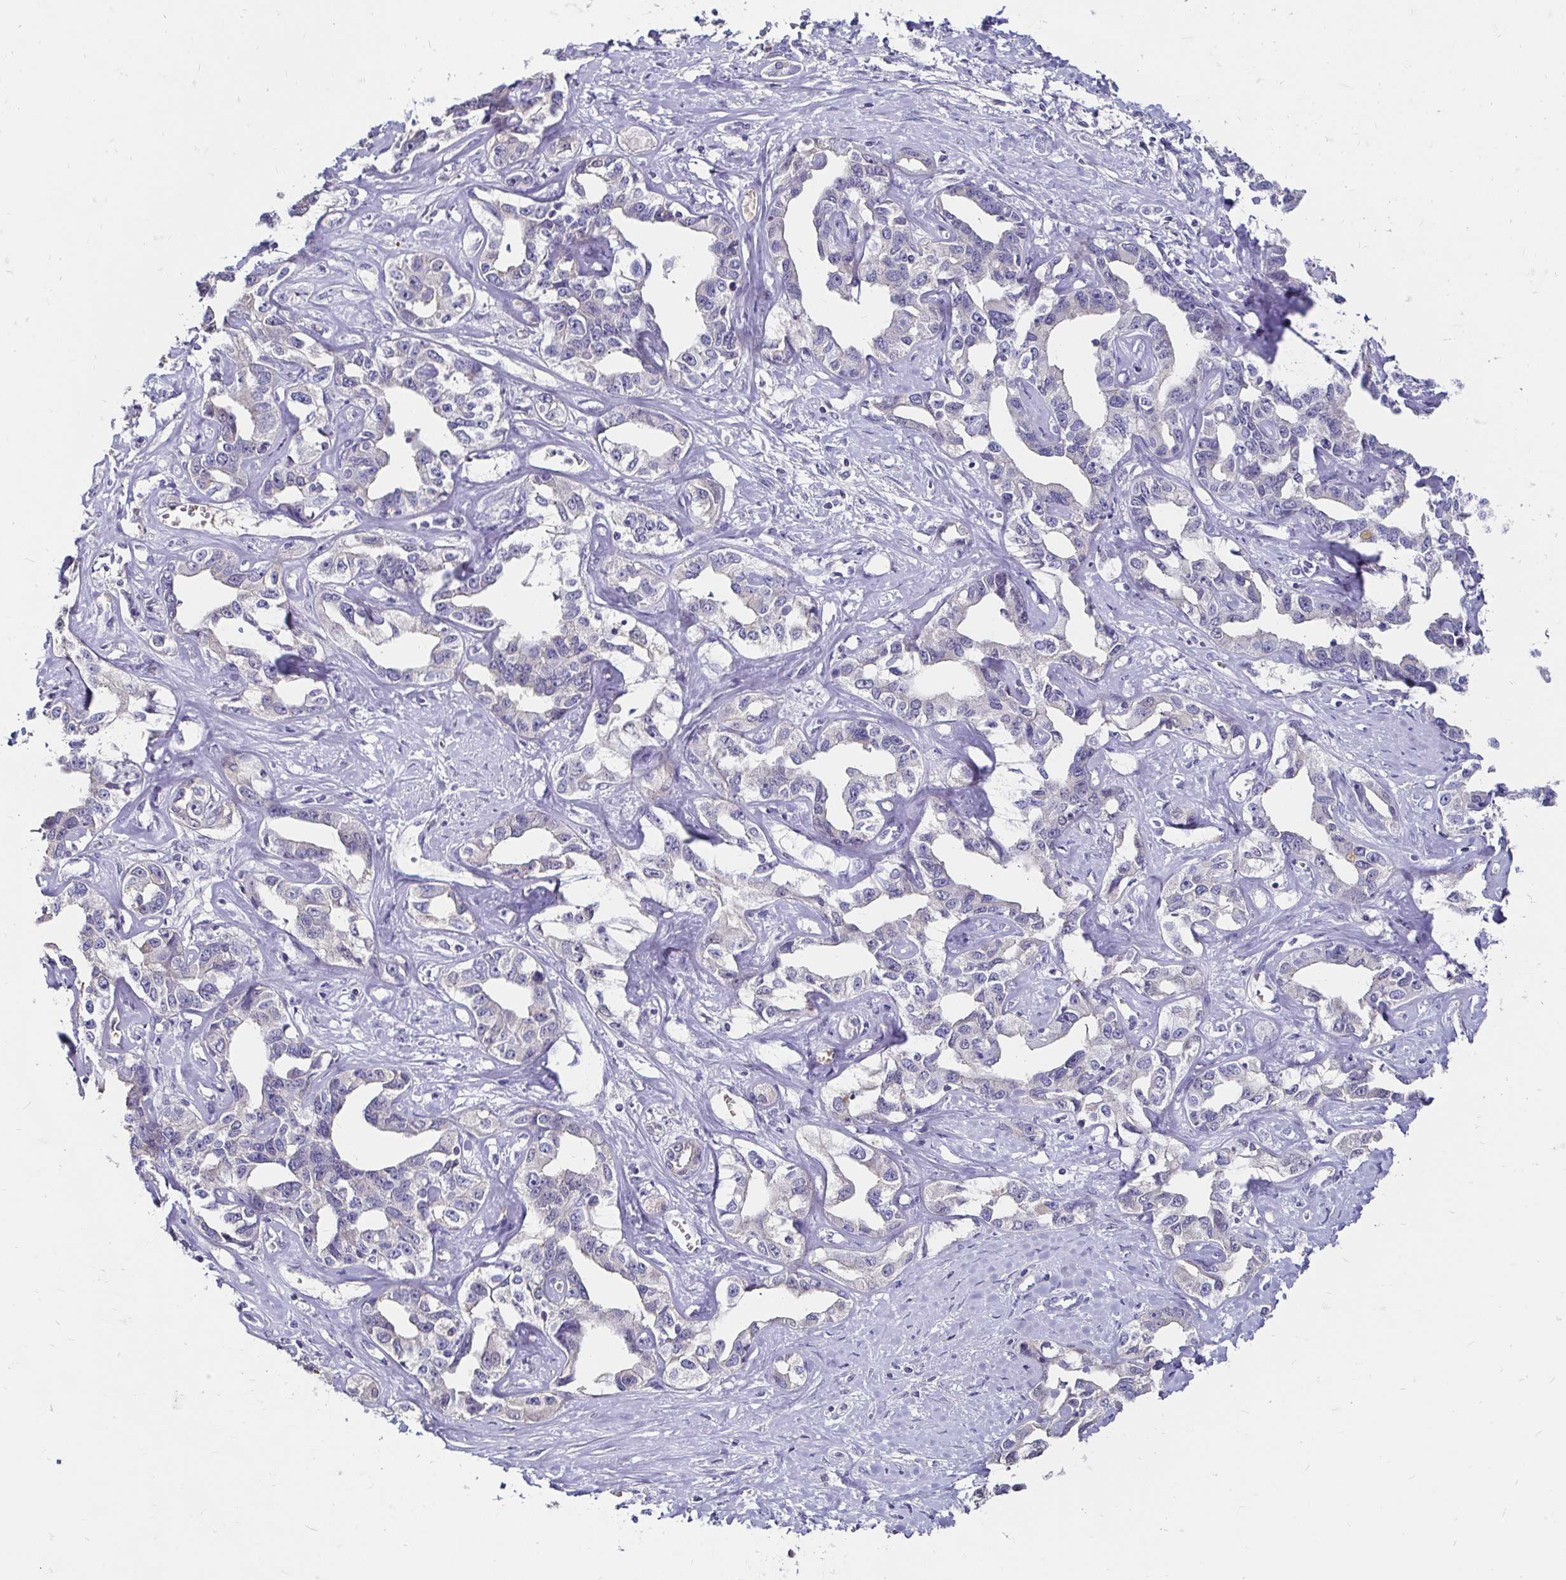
{"staining": {"intensity": "negative", "quantity": "none", "location": "none"}, "tissue": "liver cancer", "cell_type": "Tumor cells", "image_type": "cancer", "snomed": [{"axis": "morphology", "description": "Cholangiocarcinoma"}, {"axis": "topography", "description": "Liver"}], "caption": "A high-resolution image shows immunohistochemistry staining of liver cancer (cholangiocarcinoma), which demonstrates no significant positivity in tumor cells. The staining is performed using DAB brown chromogen with nuclei counter-stained in using hematoxylin.", "gene": "SCG3", "patient": {"sex": "male", "age": 59}}